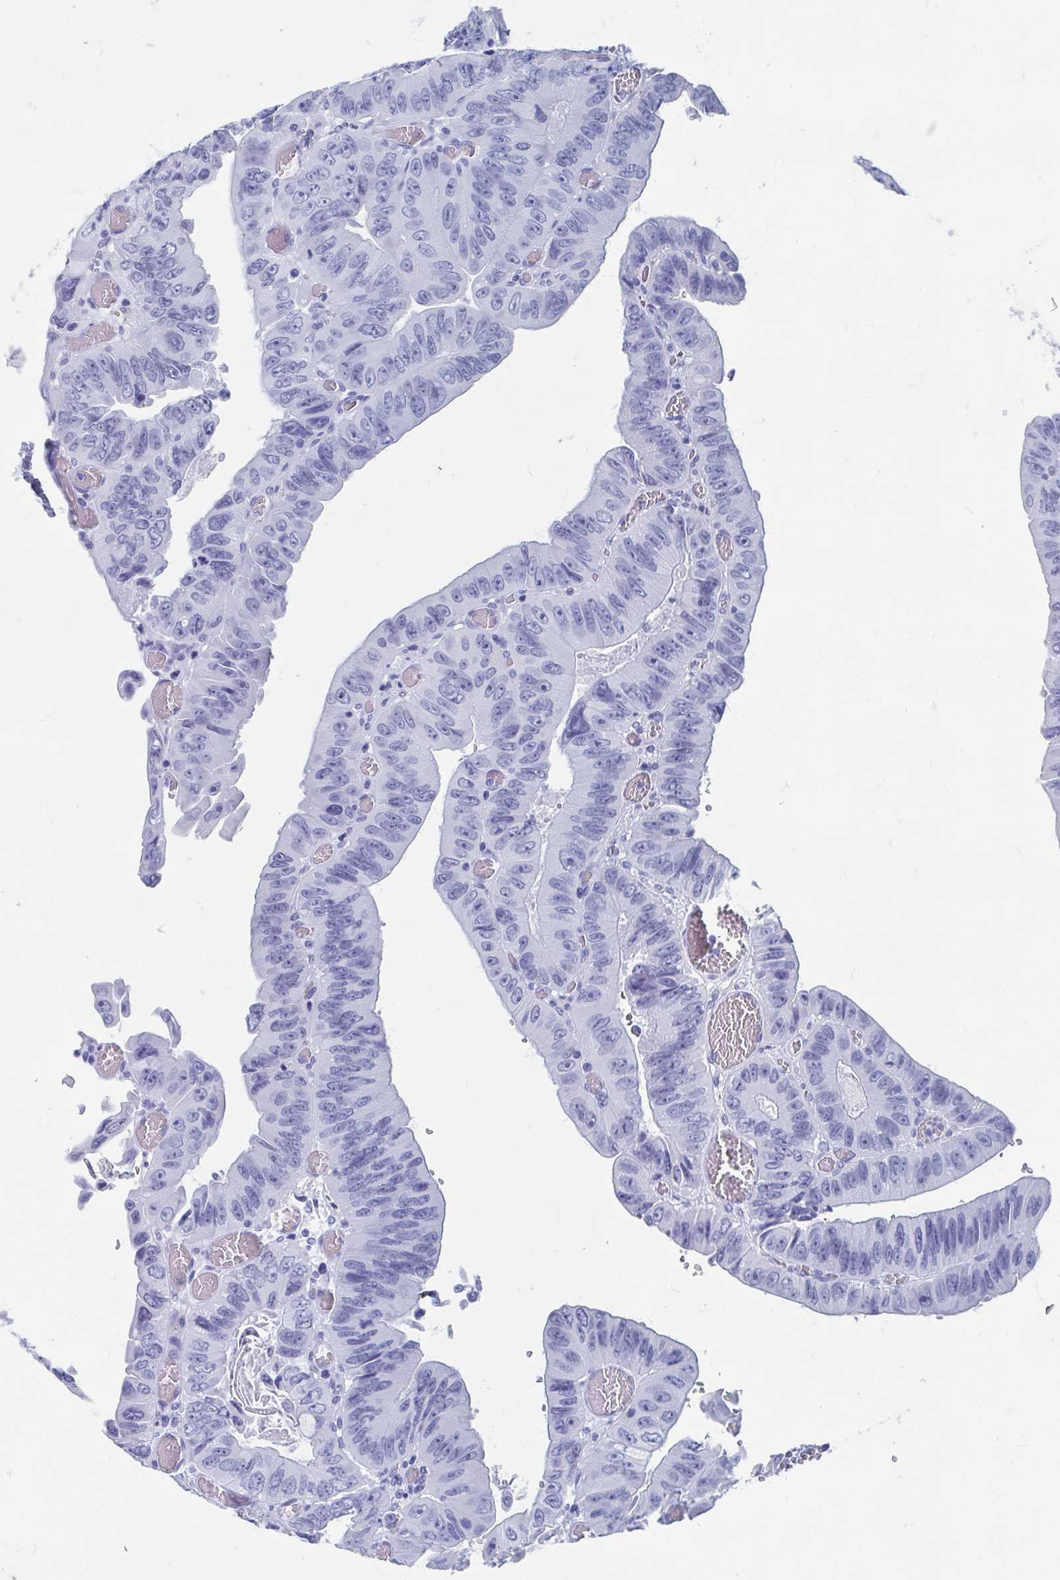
{"staining": {"intensity": "negative", "quantity": "none", "location": "none"}, "tissue": "colorectal cancer", "cell_type": "Tumor cells", "image_type": "cancer", "snomed": [{"axis": "morphology", "description": "Adenocarcinoma, NOS"}, {"axis": "topography", "description": "Colon"}], "caption": "The immunohistochemistry (IHC) histopathology image has no significant staining in tumor cells of colorectal cancer (adenocarcinoma) tissue.", "gene": "HDGFL1", "patient": {"sex": "female", "age": 84}}